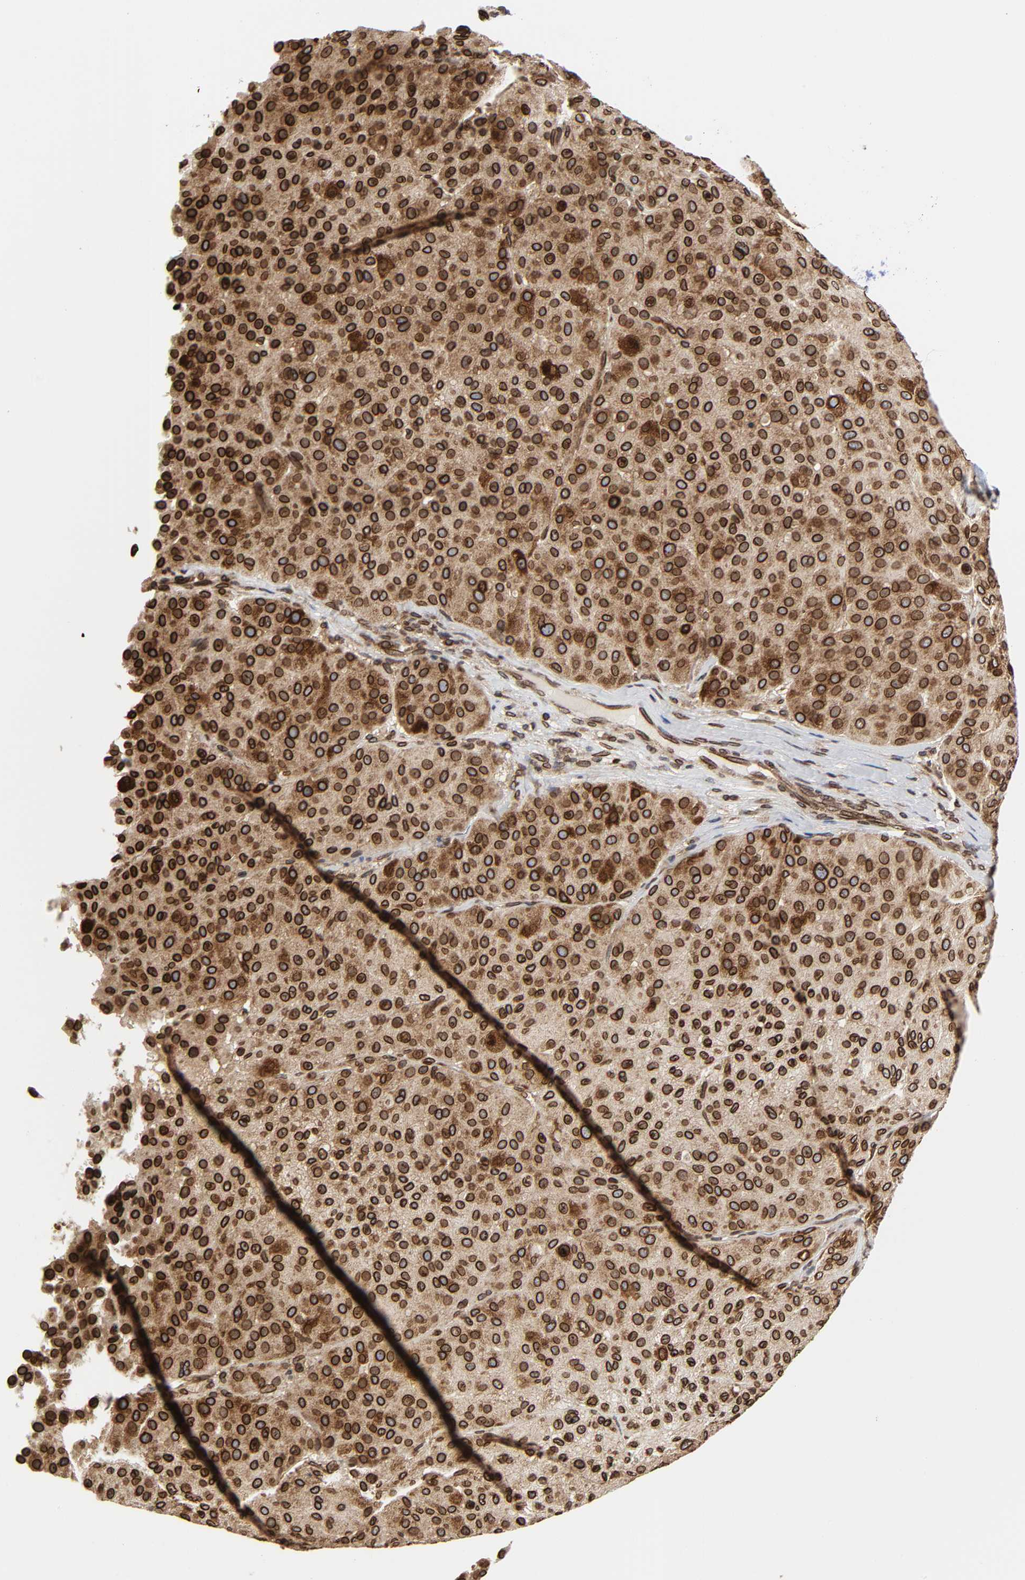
{"staining": {"intensity": "strong", "quantity": ">75%", "location": "cytoplasmic/membranous,nuclear"}, "tissue": "melanoma", "cell_type": "Tumor cells", "image_type": "cancer", "snomed": [{"axis": "morphology", "description": "Normal tissue, NOS"}, {"axis": "morphology", "description": "Malignant melanoma, Metastatic site"}, {"axis": "topography", "description": "Skin"}], "caption": "Strong cytoplasmic/membranous and nuclear protein staining is identified in about >75% of tumor cells in malignant melanoma (metastatic site). (IHC, brightfield microscopy, high magnification).", "gene": "RANGAP1", "patient": {"sex": "male", "age": 41}}